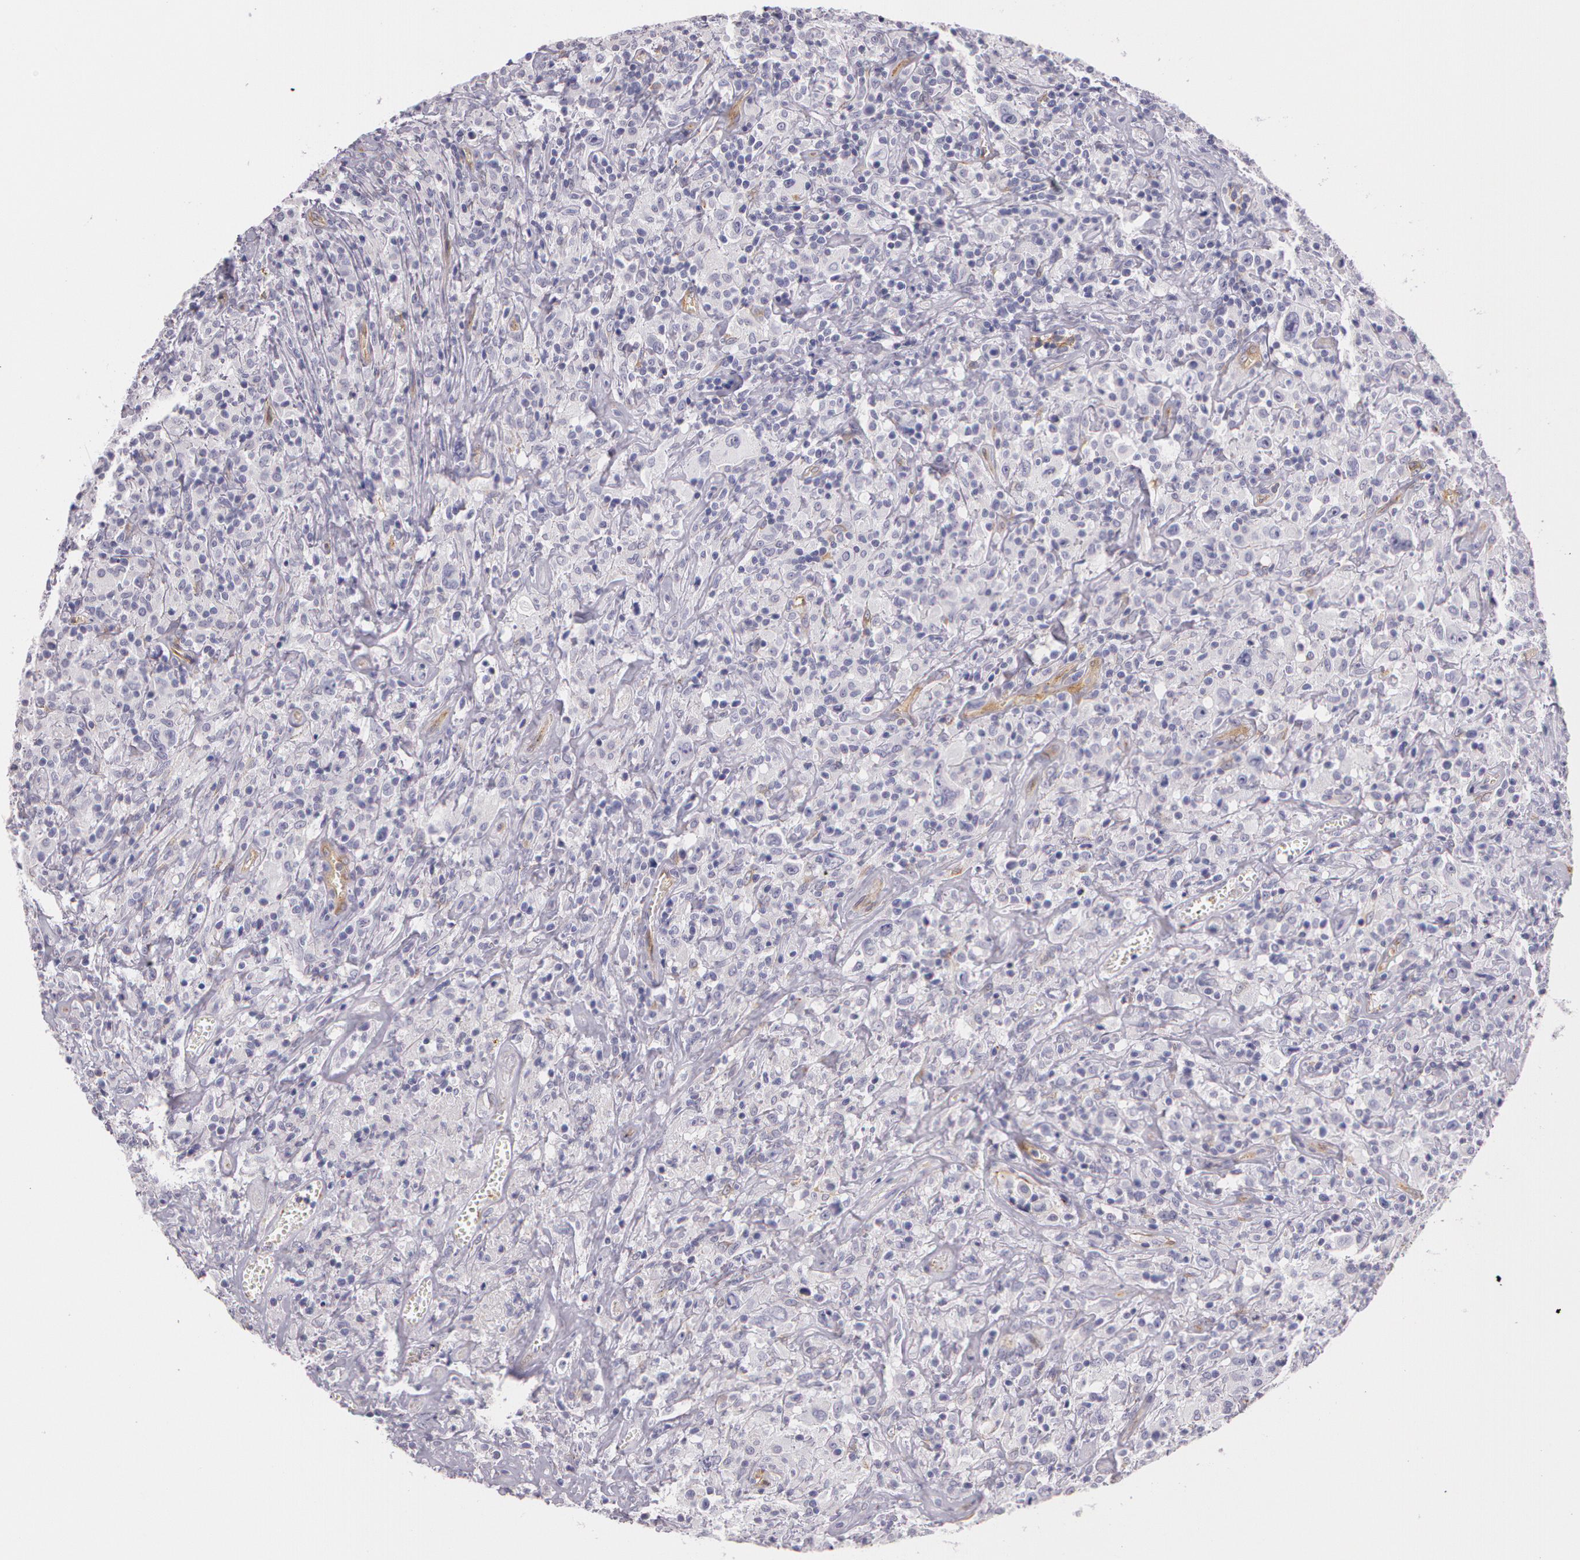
{"staining": {"intensity": "negative", "quantity": "none", "location": "none"}, "tissue": "lymphoma", "cell_type": "Tumor cells", "image_type": "cancer", "snomed": [{"axis": "morphology", "description": "Hodgkin's disease, NOS"}, {"axis": "topography", "description": "Lymph node"}], "caption": "The photomicrograph exhibits no staining of tumor cells in lymphoma. (DAB (3,3'-diaminobenzidine) immunohistochemistry (IHC) visualized using brightfield microscopy, high magnification).", "gene": "APP", "patient": {"sex": "male", "age": 46}}